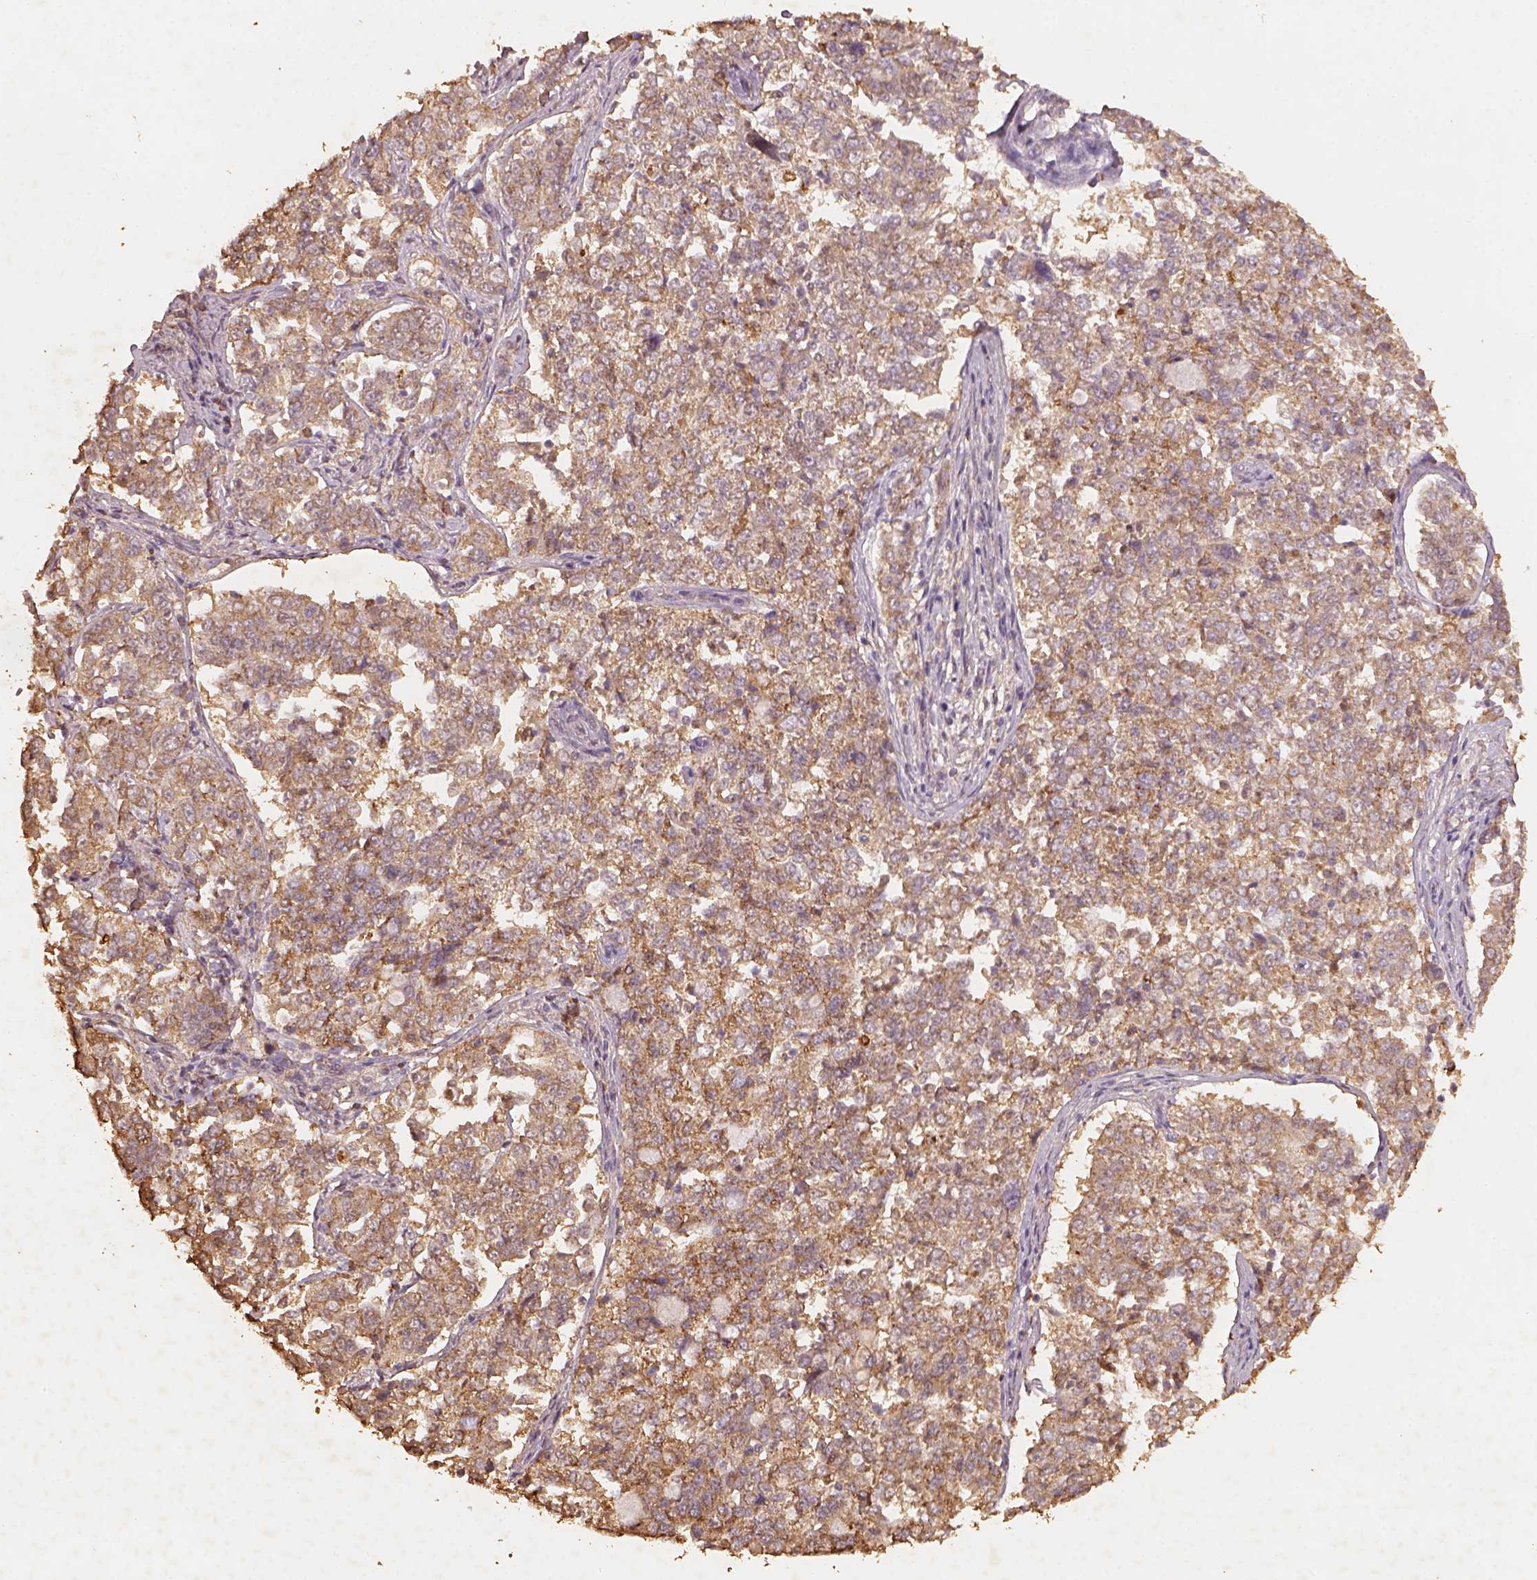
{"staining": {"intensity": "moderate", "quantity": ">75%", "location": "cytoplasmic/membranous"}, "tissue": "endometrial cancer", "cell_type": "Tumor cells", "image_type": "cancer", "snomed": [{"axis": "morphology", "description": "Adenocarcinoma, NOS"}, {"axis": "topography", "description": "Endometrium"}], "caption": "Protein expression analysis of endometrial adenocarcinoma demonstrates moderate cytoplasmic/membranous positivity in approximately >75% of tumor cells. The protein is shown in brown color, while the nuclei are stained blue.", "gene": "AP2B1", "patient": {"sex": "female", "age": 43}}